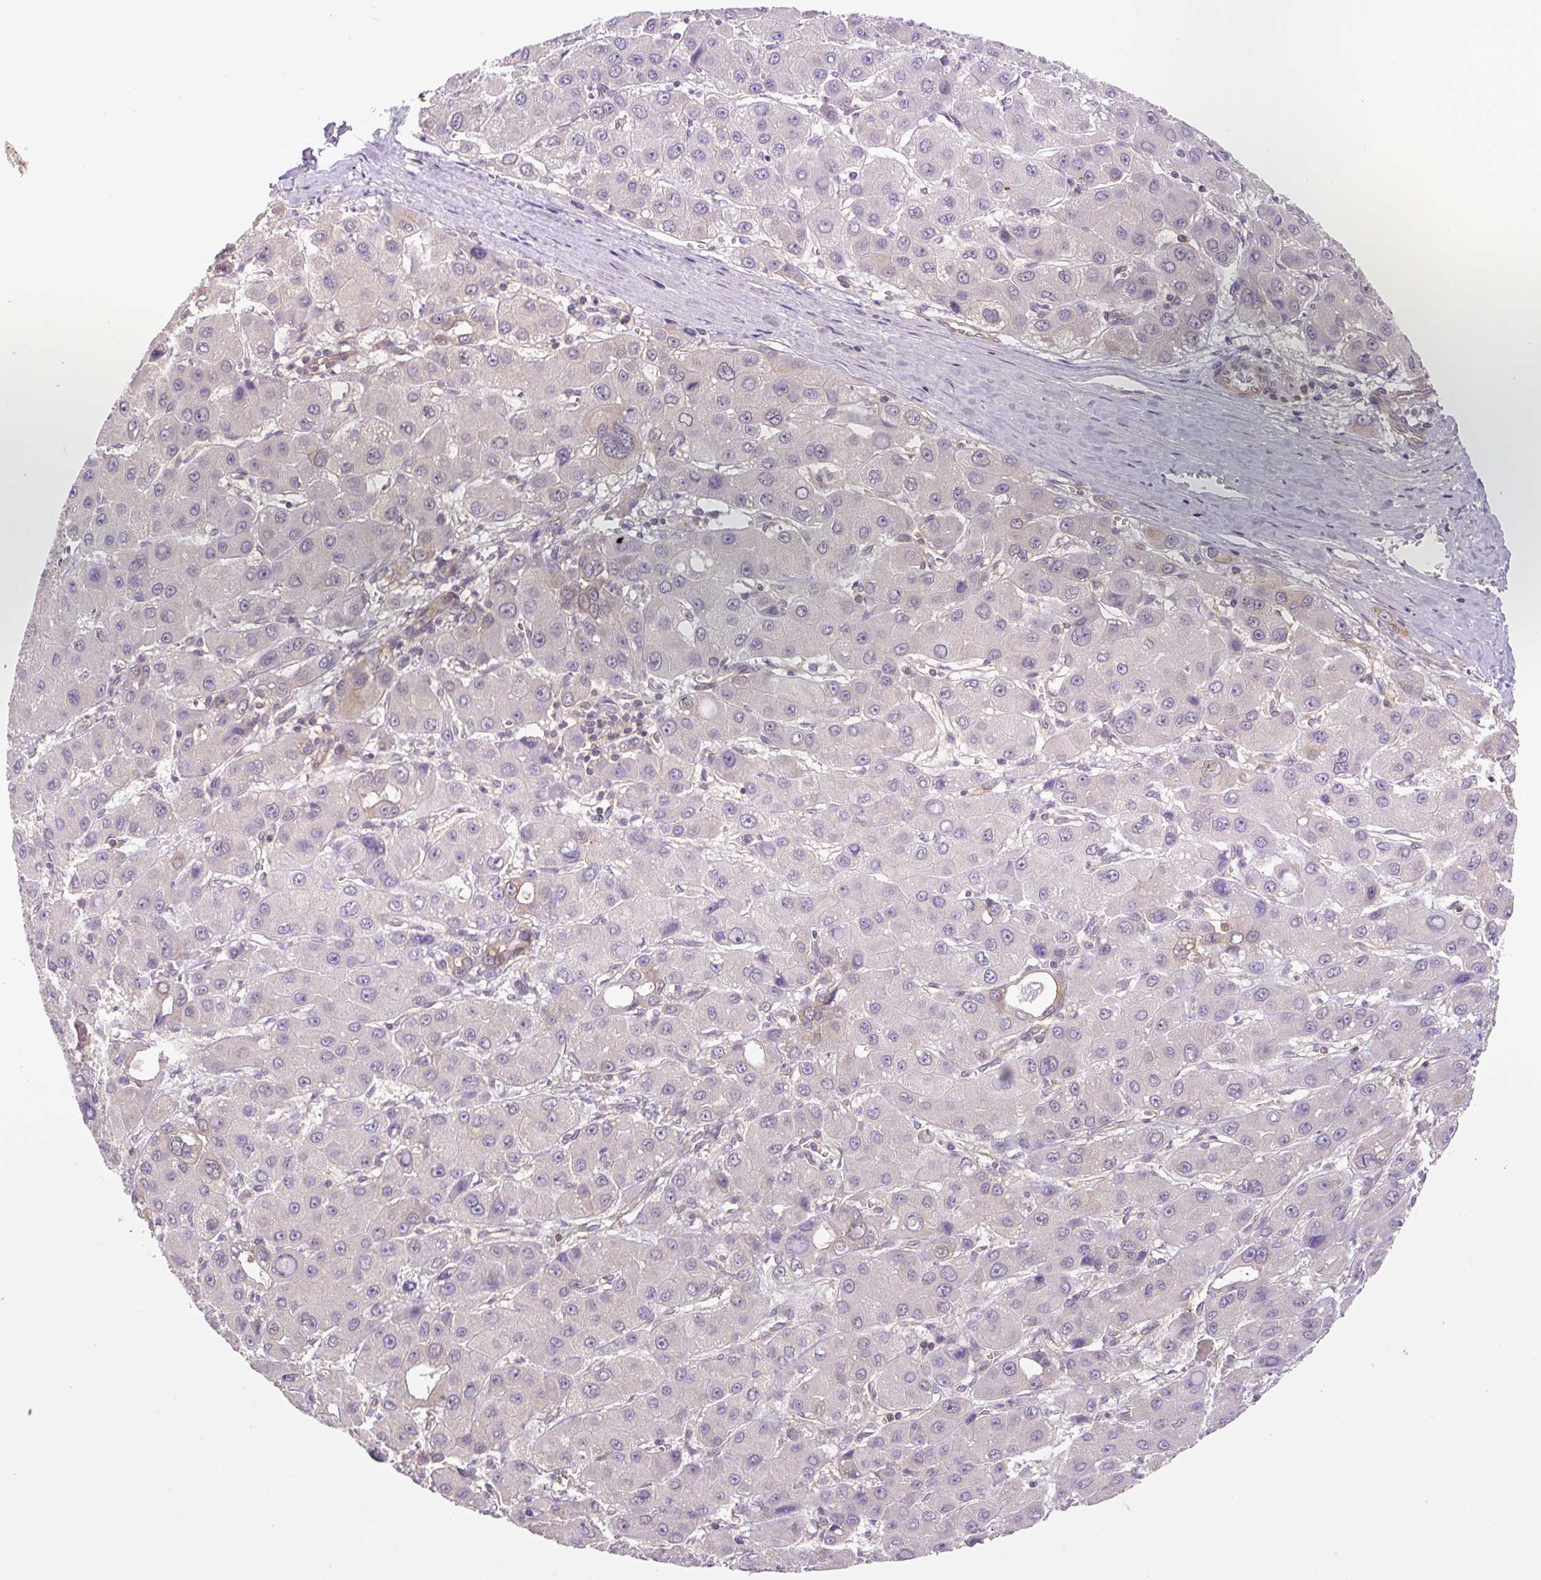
{"staining": {"intensity": "negative", "quantity": "none", "location": "none"}, "tissue": "liver cancer", "cell_type": "Tumor cells", "image_type": "cancer", "snomed": [{"axis": "morphology", "description": "Carcinoma, Hepatocellular, NOS"}, {"axis": "topography", "description": "Liver"}], "caption": "Tumor cells show no significant protein staining in hepatocellular carcinoma (liver). (IHC, brightfield microscopy, high magnification).", "gene": "COX8A", "patient": {"sex": "male", "age": 55}}